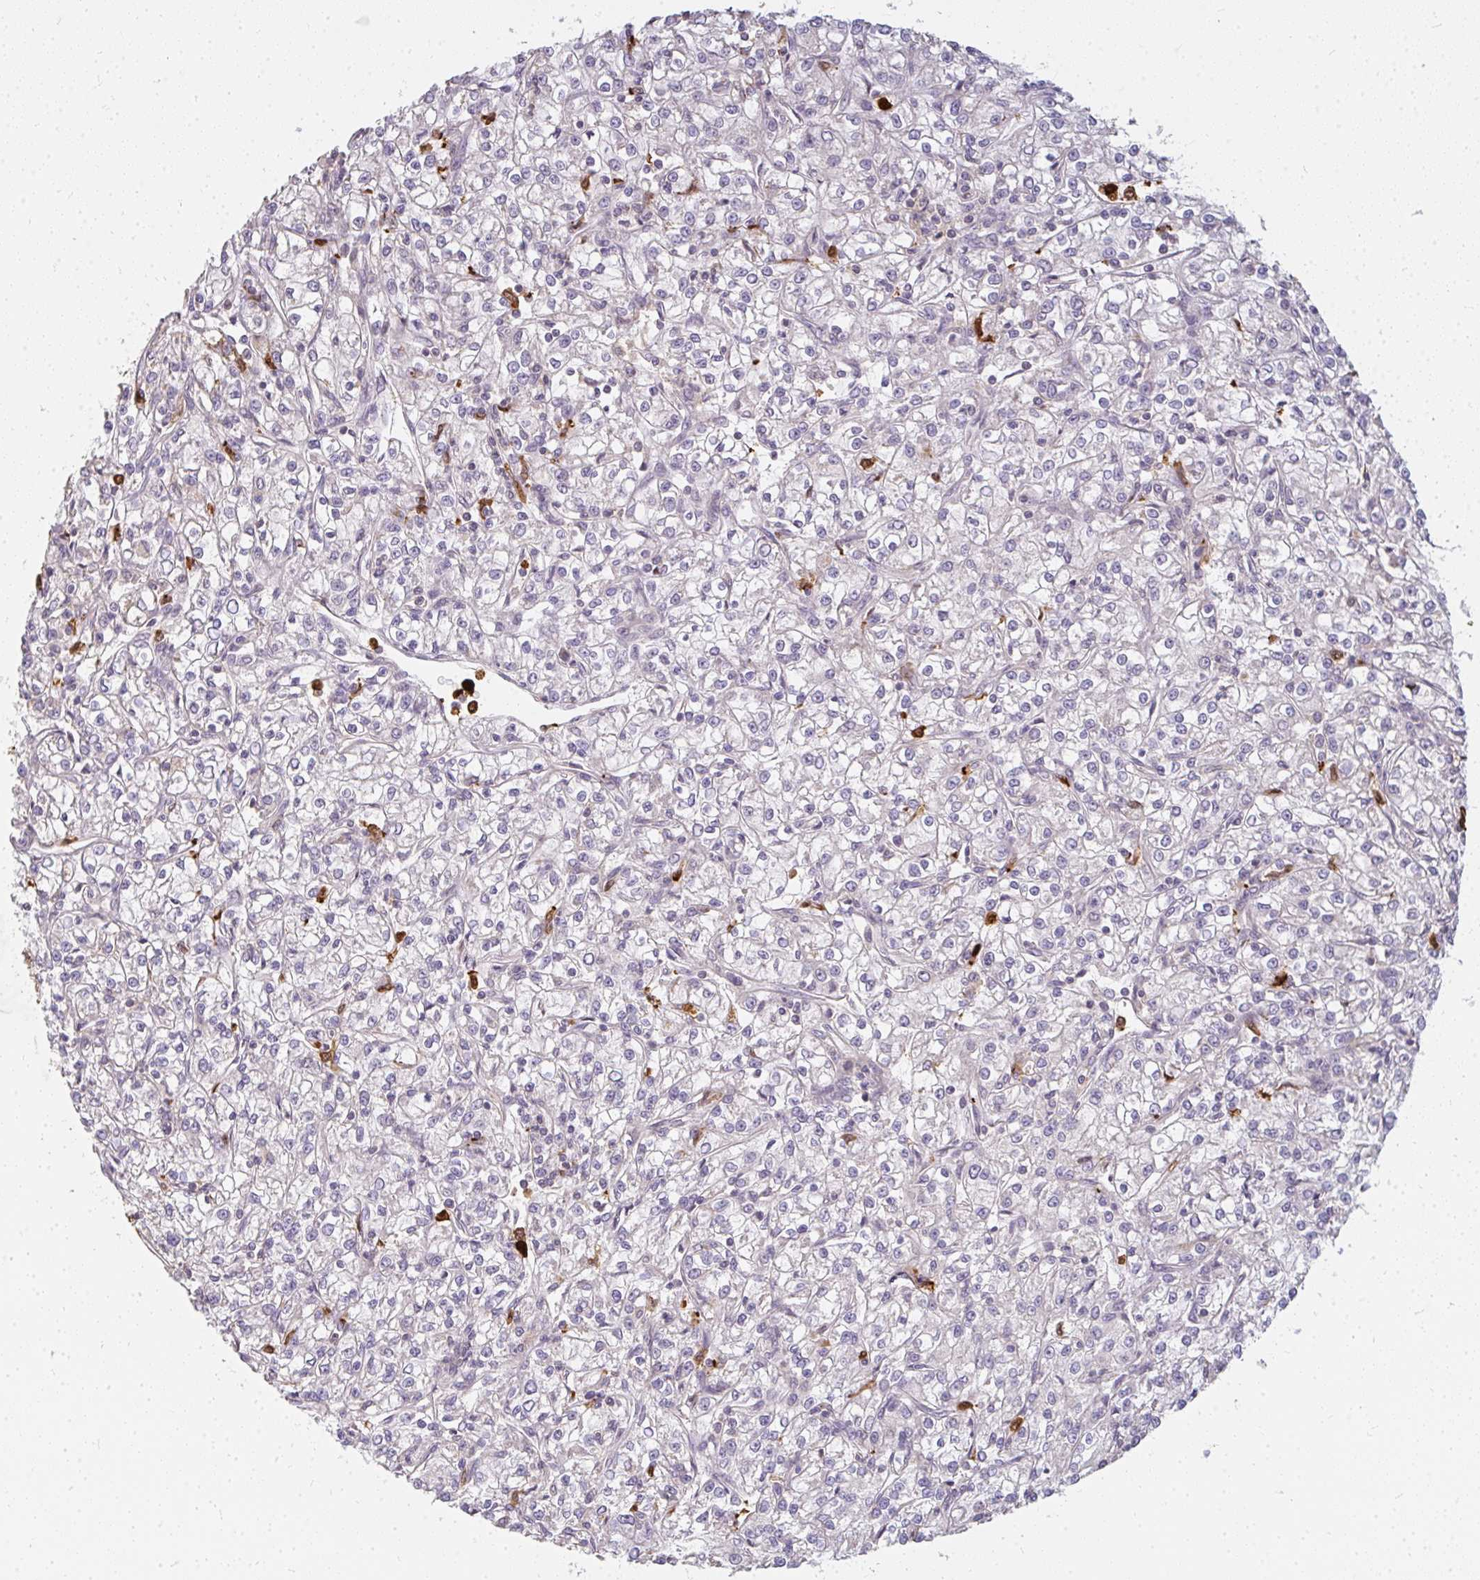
{"staining": {"intensity": "negative", "quantity": "none", "location": "none"}, "tissue": "renal cancer", "cell_type": "Tumor cells", "image_type": "cancer", "snomed": [{"axis": "morphology", "description": "Adenocarcinoma, NOS"}, {"axis": "topography", "description": "Kidney"}], "caption": "High magnification brightfield microscopy of adenocarcinoma (renal) stained with DAB (3,3'-diaminobenzidine) (brown) and counterstained with hematoxylin (blue): tumor cells show no significant positivity.", "gene": "CNTRL", "patient": {"sex": "female", "age": 59}}